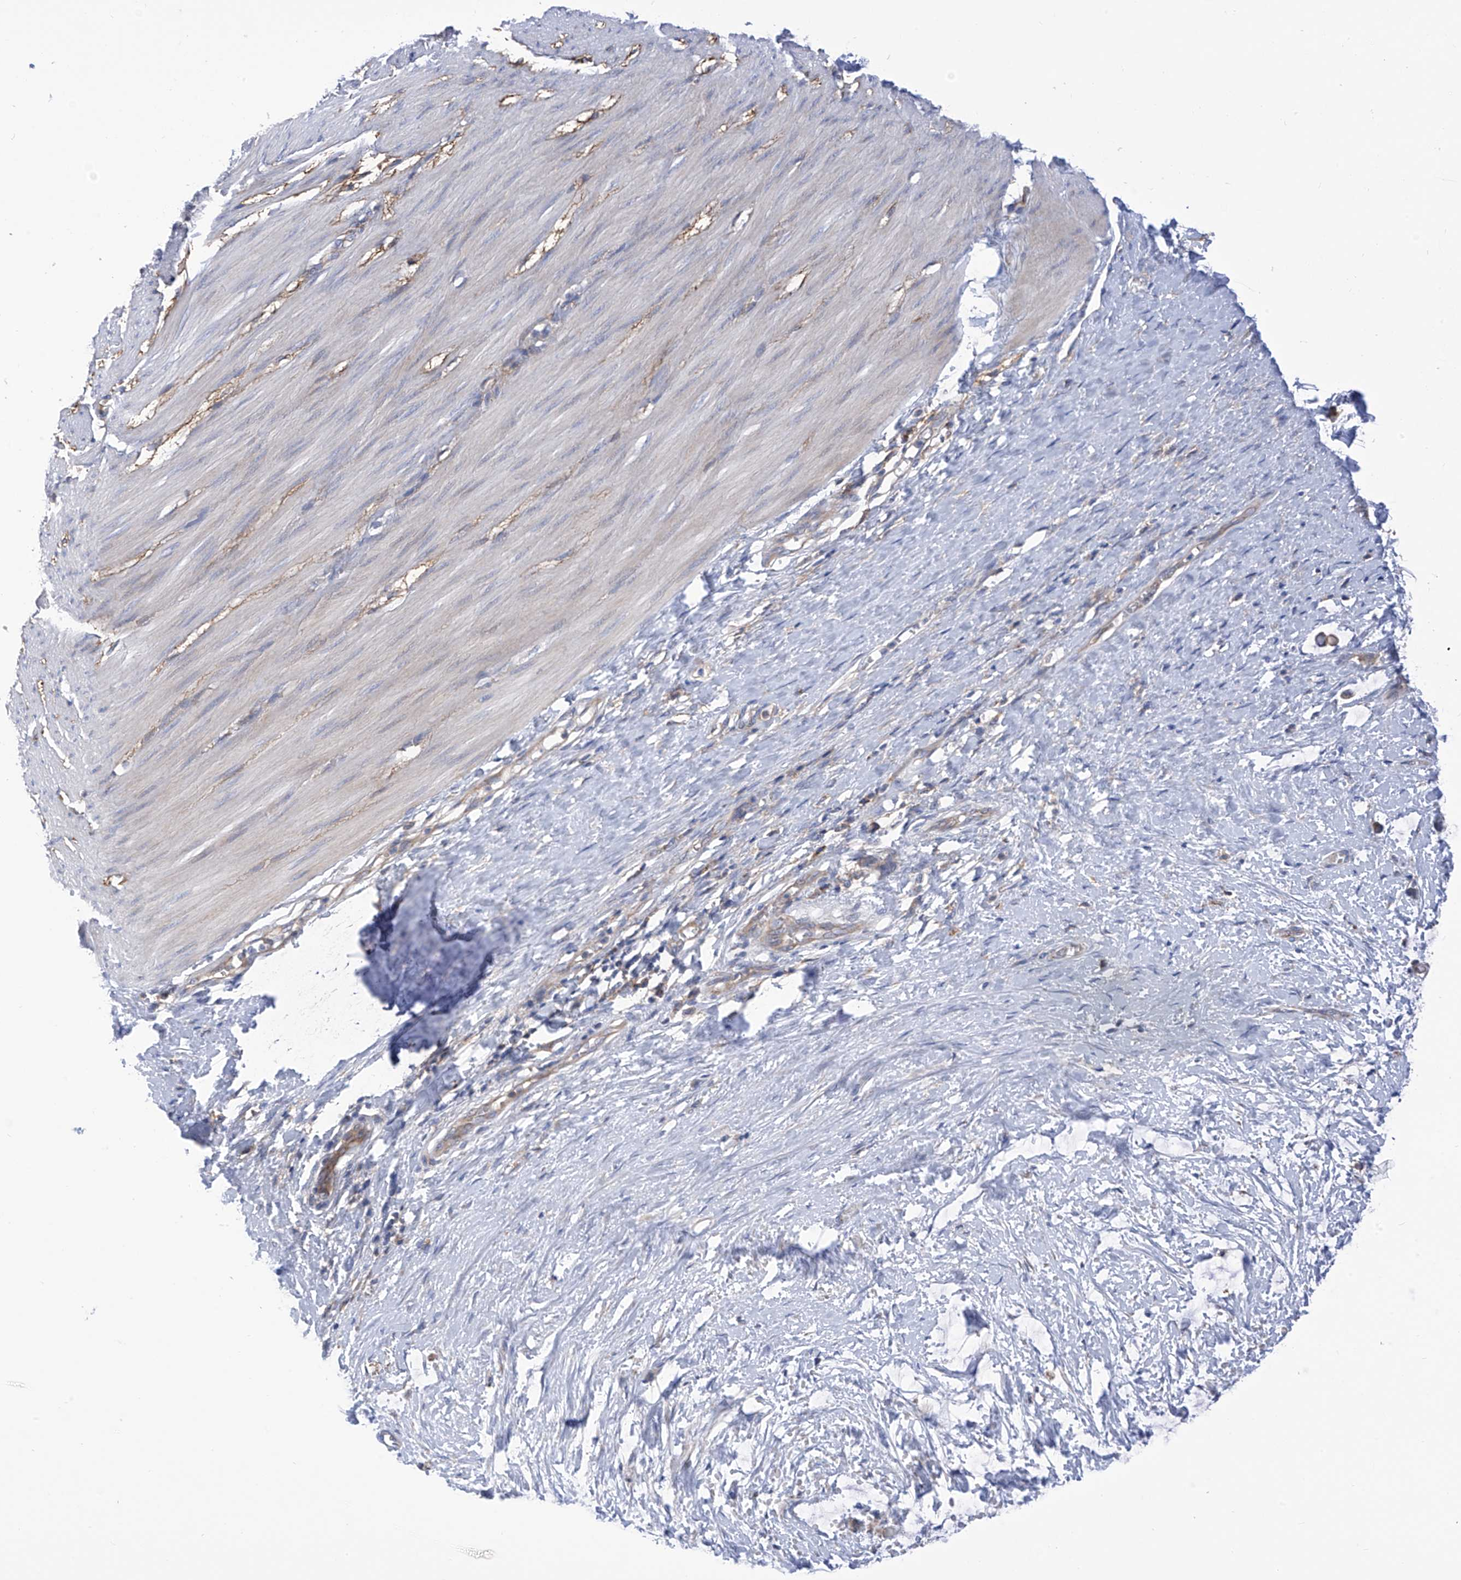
{"staining": {"intensity": "negative", "quantity": "none", "location": "none"}, "tissue": "smooth muscle", "cell_type": "Smooth muscle cells", "image_type": "normal", "snomed": [{"axis": "morphology", "description": "Normal tissue, NOS"}, {"axis": "morphology", "description": "Adenocarcinoma, NOS"}, {"axis": "topography", "description": "Colon"}, {"axis": "topography", "description": "Peripheral nerve tissue"}], "caption": "This micrograph is of normal smooth muscle stained with IHC to label a protein in brown with the nuclei are counter-stained blue. There is no staining in smooth muscle cells. The staining is performed using DAB brown chromogen with nuclei counter-stained in using hematoxylin.", "gene": "P2RX7", "patient": {"sex": "male", "age": 14}}